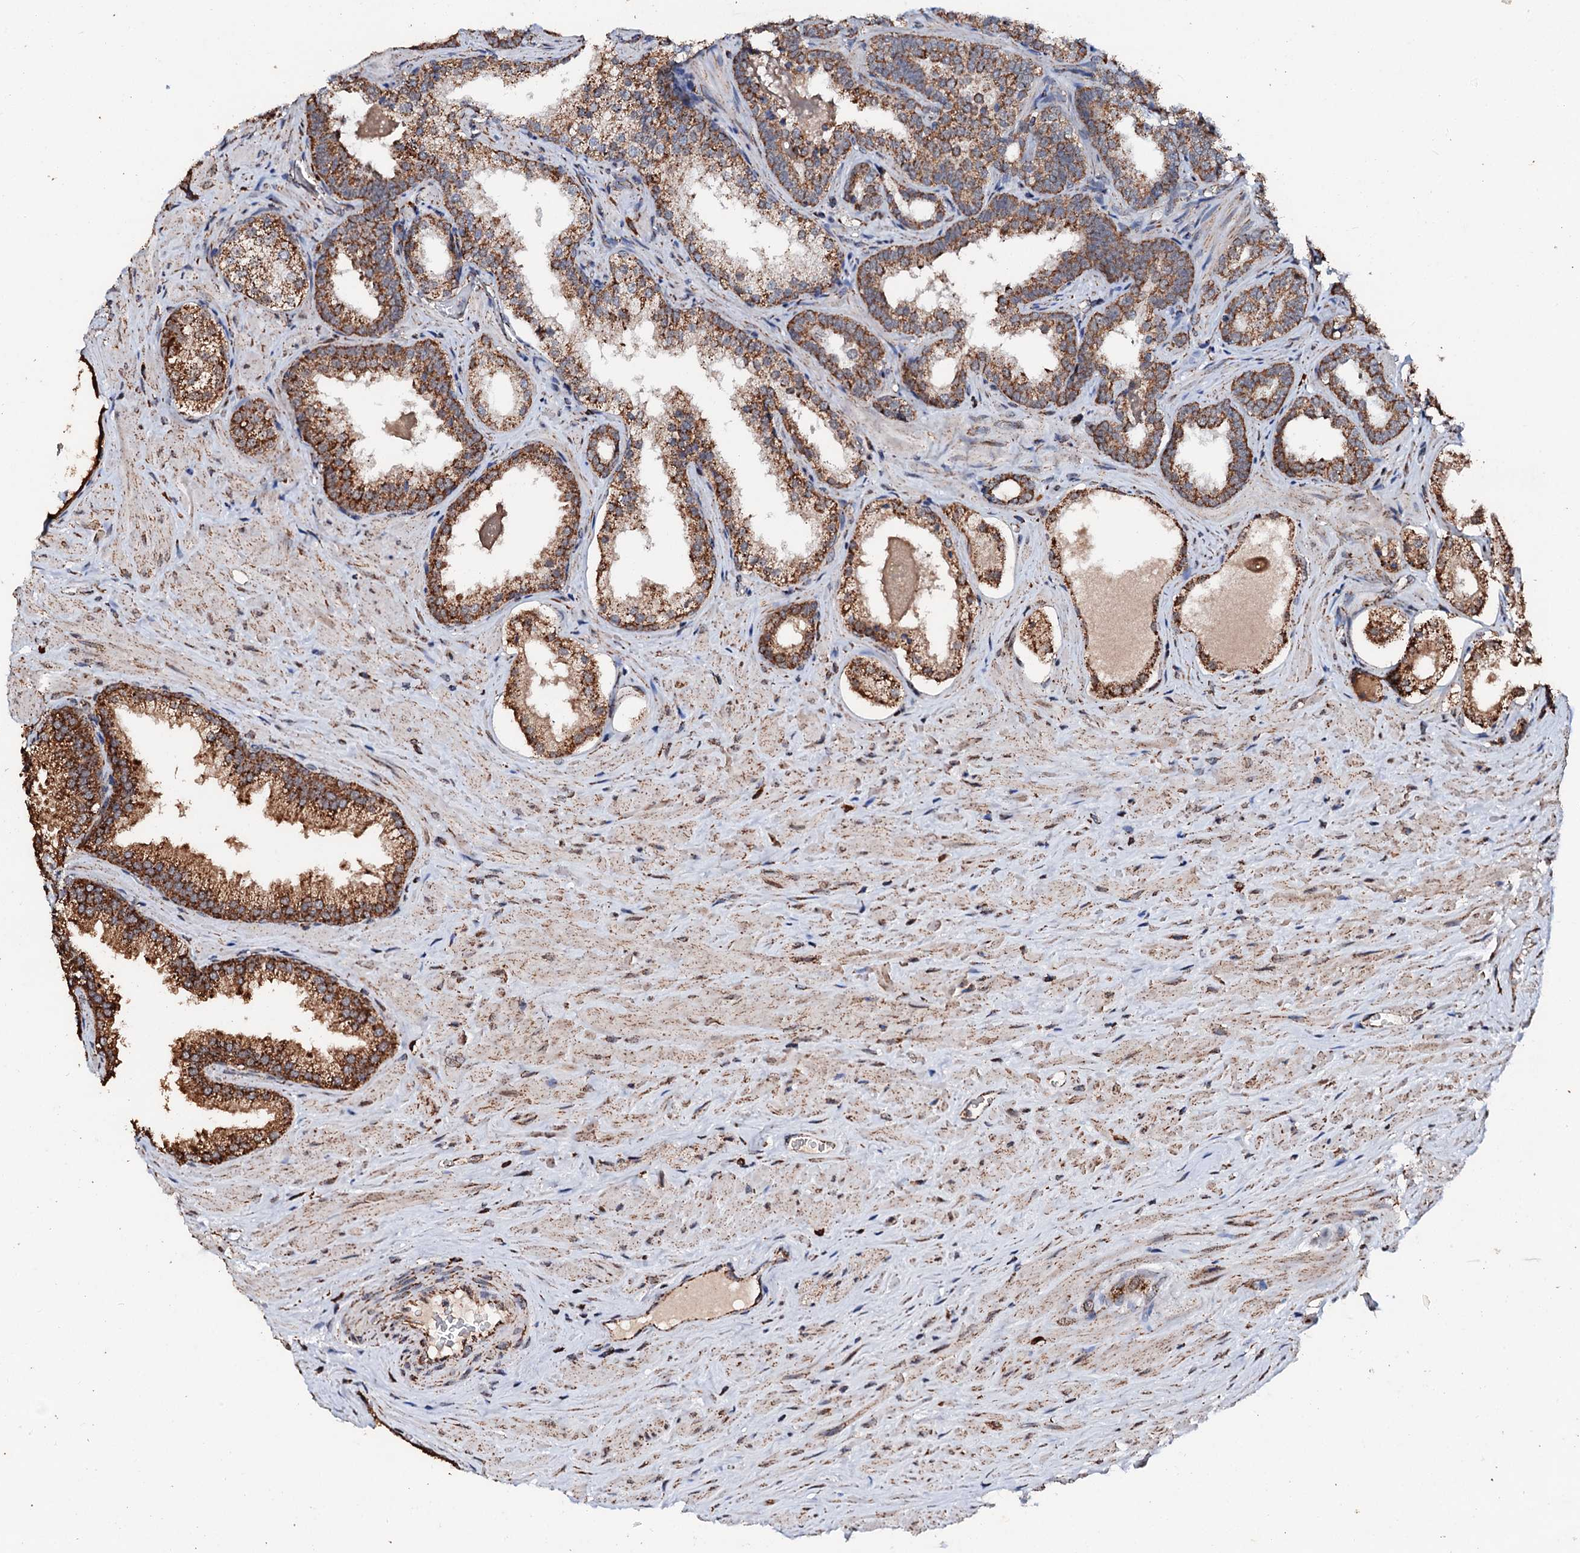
{"staining": {"intensity": "moderate", "quantity": ">75%", "location": "cytoplasmic/membranous"}, "tissue": "prostate cancer", "cell_type": "Tumor cells", "image_type": "cancer", "snomed": [{"axis": "morphology", "description": "Adenocarcinoma, High grade"}, {"axis": "topography", "description": "Prostate"}], "caption": "An immunohistochemistry image of tumor tissue is shown. Protein staining in brown highlights moderate cytoplasmic/membranous positivity in high-grade adenocarcinoma (prostate) within tumor cells.", "gene": "SECISBP2L", "patient": {"sex": "male", "age": 64}}